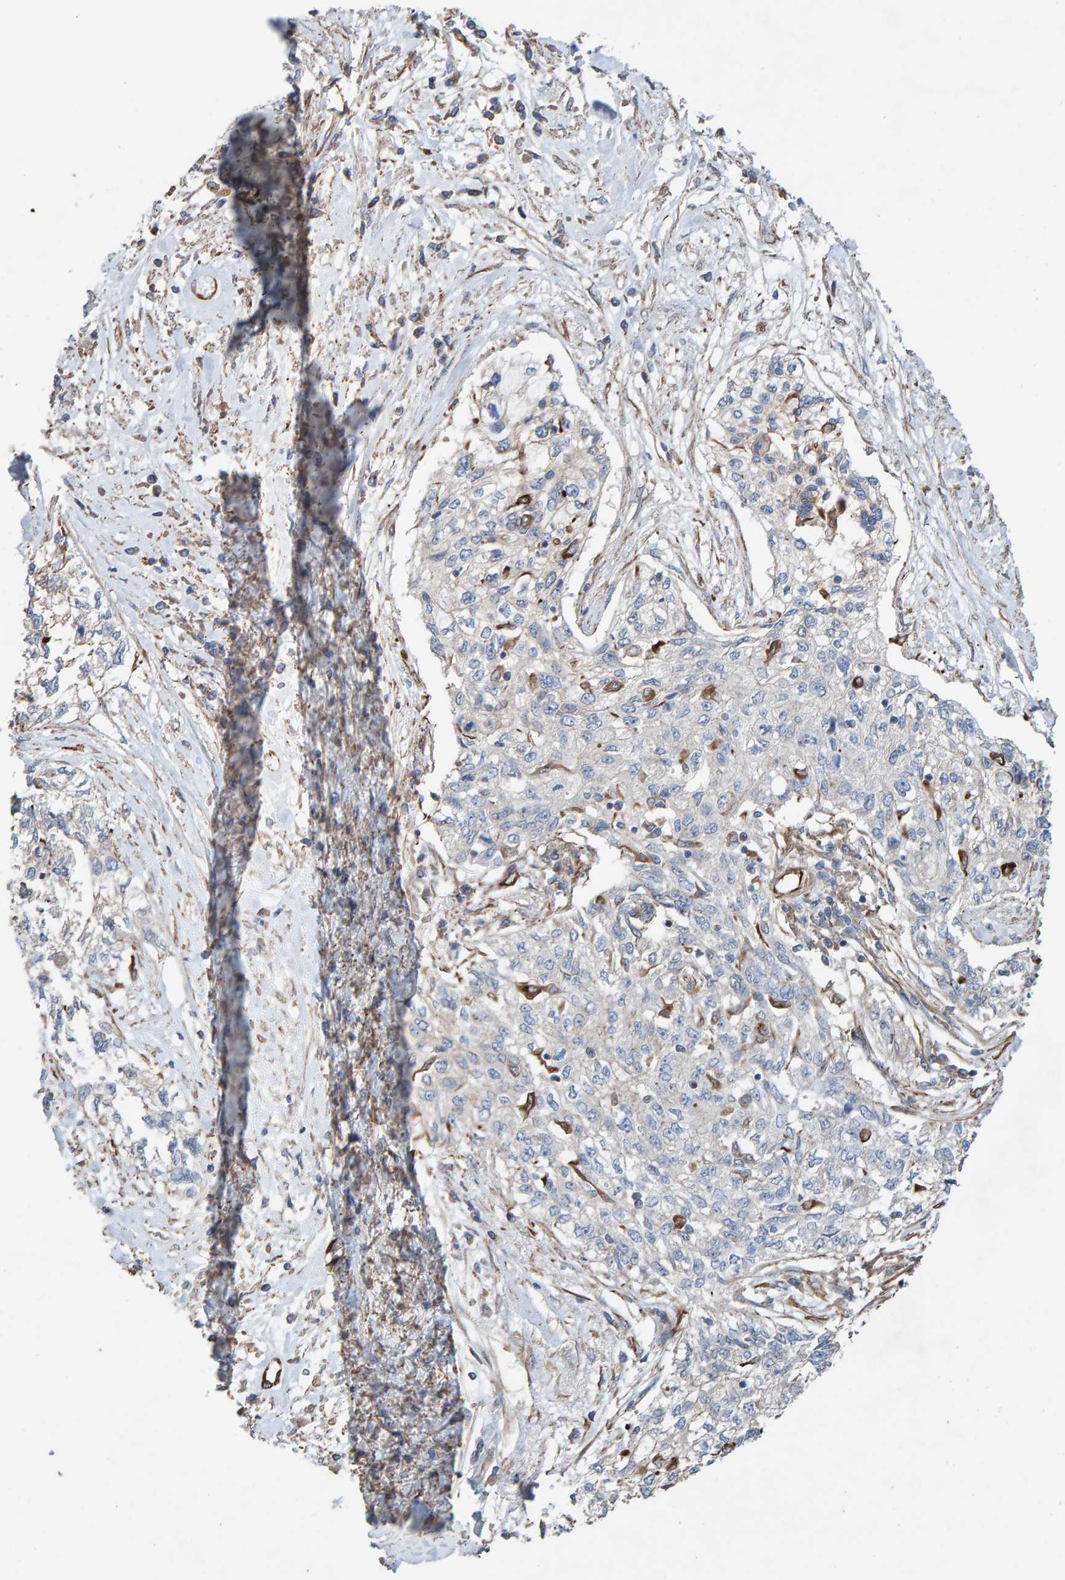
{"staining": {"intensity": "negative", "quantity": "none", "location": "none"}, "tissue": "cervical cancer", "cell_type": "Tumor cells", "image_type": "cancer", "snomed": [{"axis": "morphology", "description": "Squamous cell carcinoma, NOS"}, {"axis": "topography", "description": "Cervix"}], "caption": "Immunohistochemistry of human squamous cell carcinoma (cervical) demonstrates no staining in tumor cells.", "gene": "ZNF347", "patient": {"sex": "female", "age": 57}}